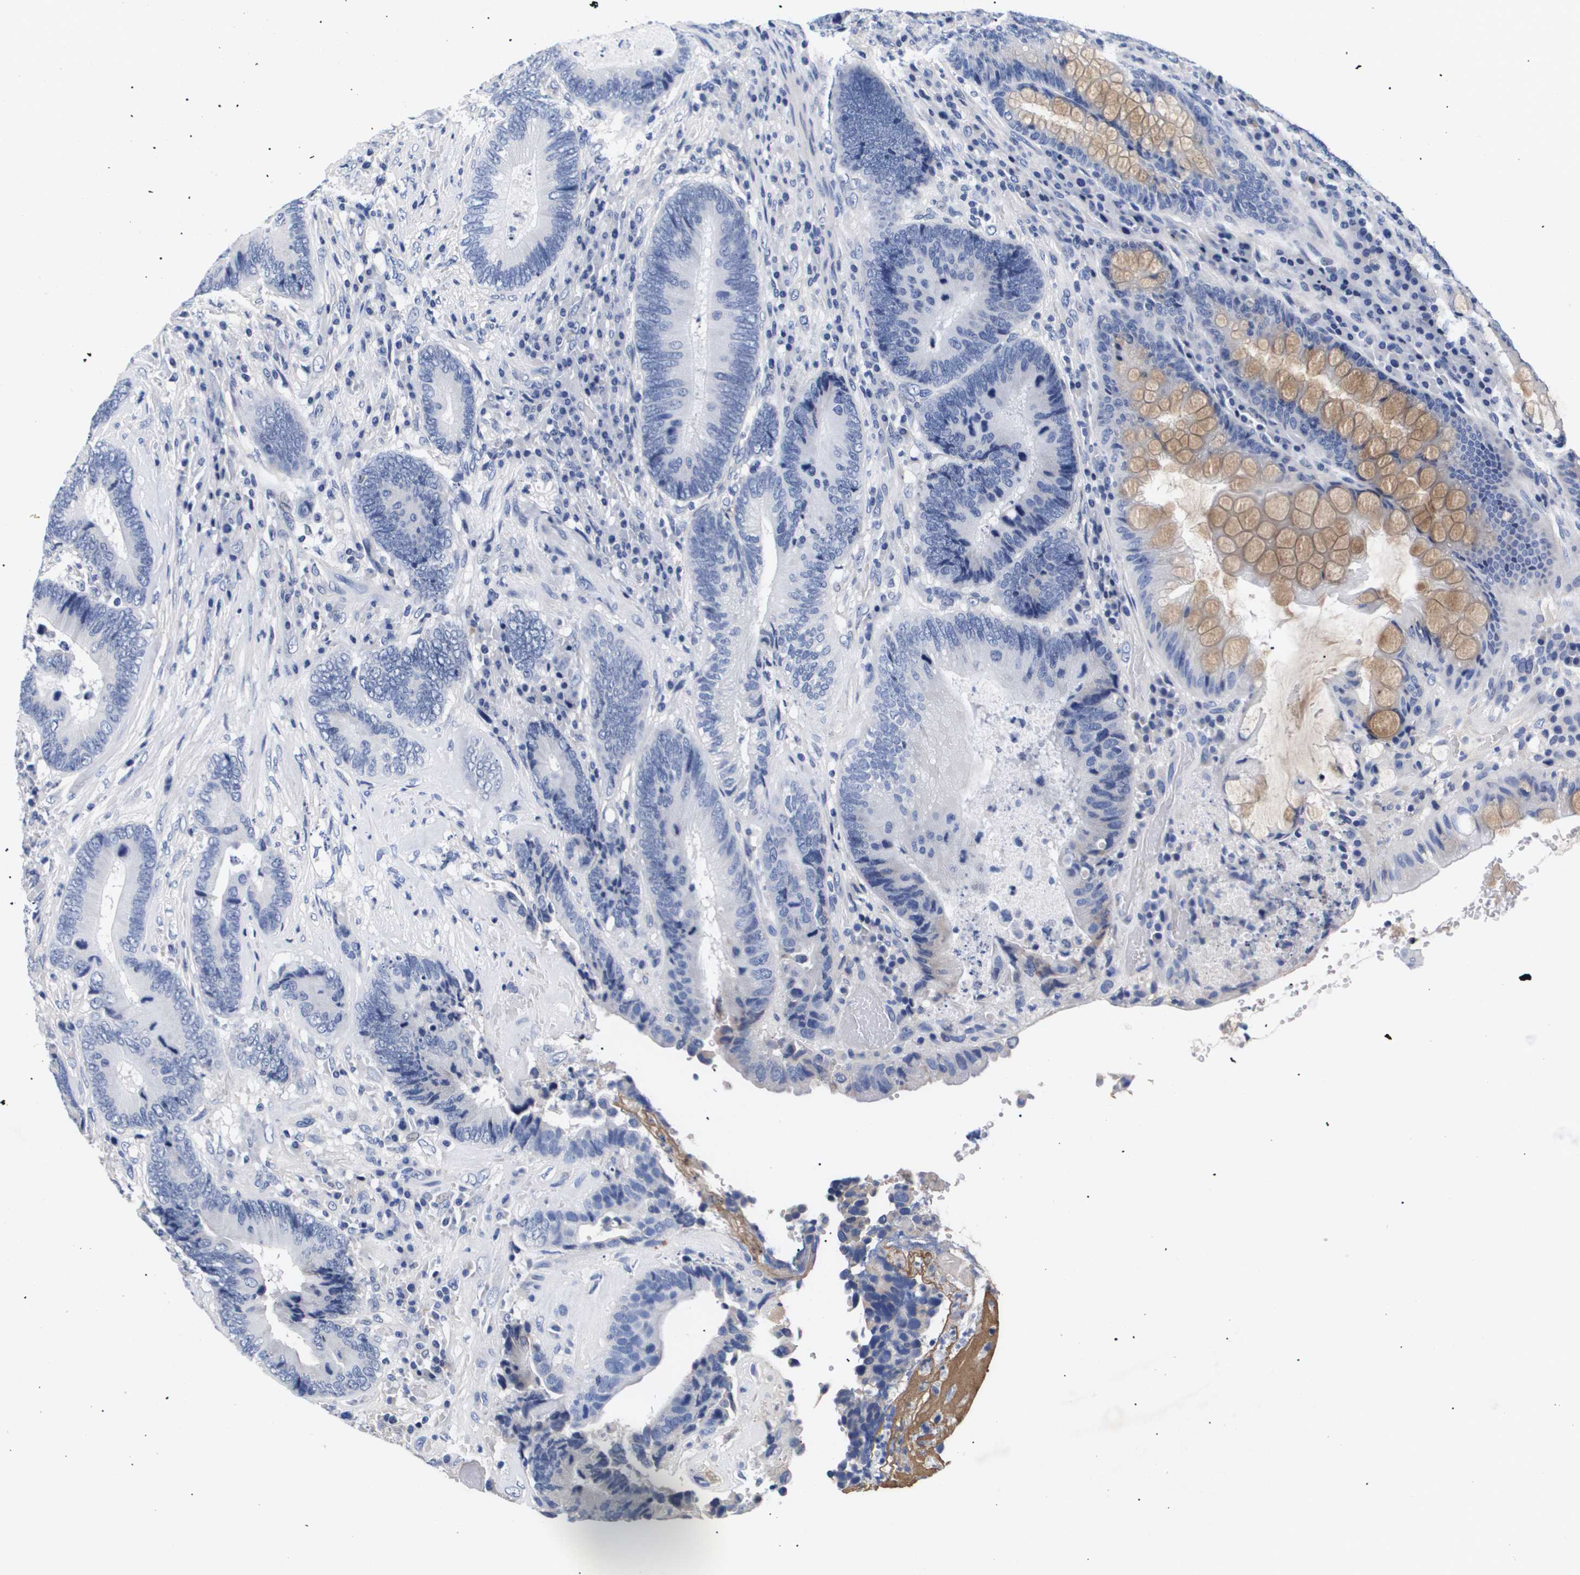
{"staining": {"intensity": "negative", "quantity": "none", "location": "none"}, "tissue": "colorectal cancer", "cell_type": "Tumor cells", "image_type": "cancer", "snomed": [{"axis": "morphology", "description": "Adenocarcinoma, NOS"}, {"axis": "topography", "description": "Rectum"}], "caption": "Adenocarcinoma (colorectal) stained for a protein using immunohistochemistry demonstrates no staining tumor cells.", "gene": "ATP6V0A4", "patient": {"sex": "female", "age": 89}}